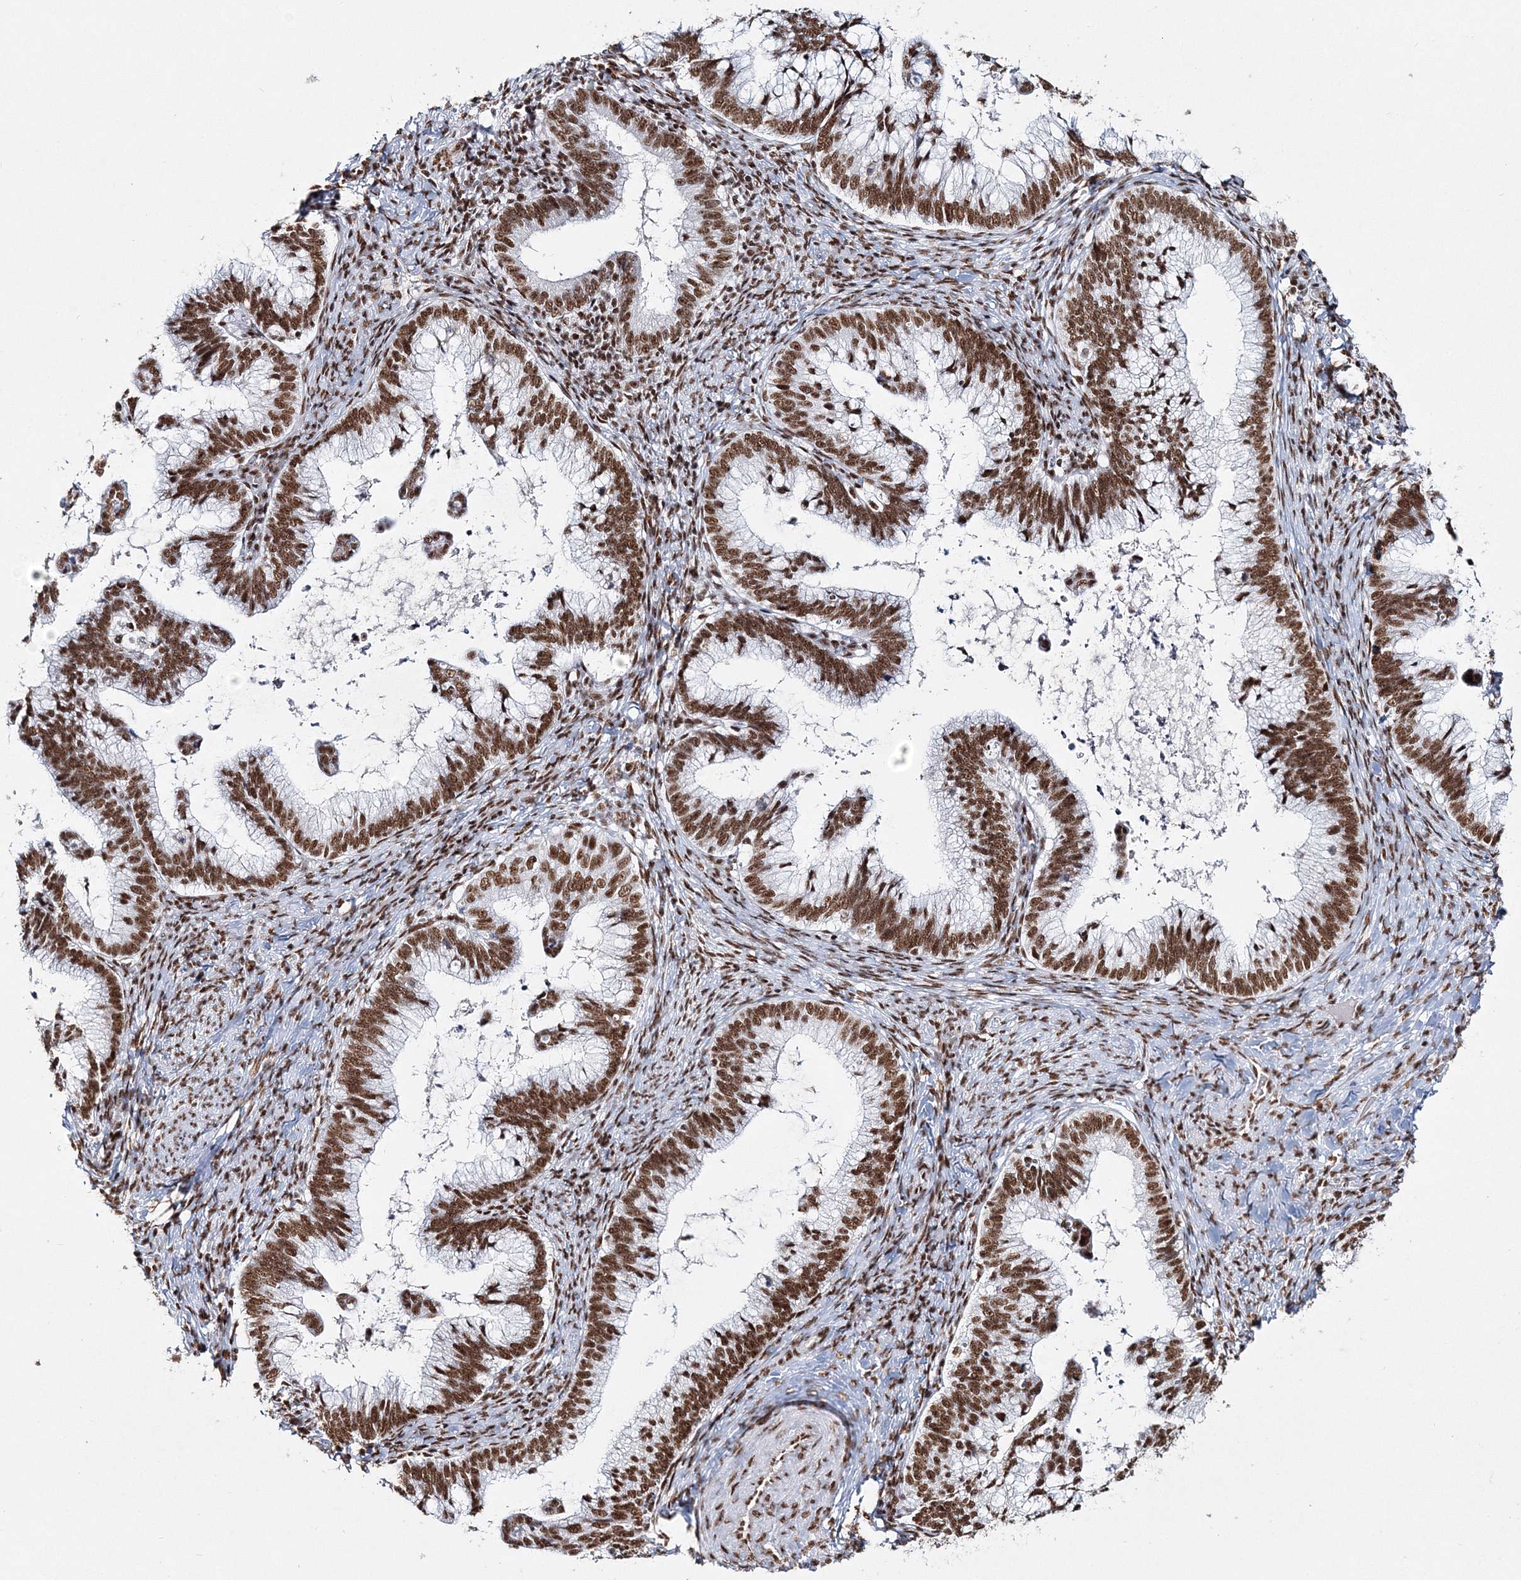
{"staining": {"intensity": "strong", "quantity": ">75%", "location": "nuclear"}, "tissue": "cervical cancer", "cell_type": "Tumor cells", "image_type": "cancer", "snomed": [{"axis": "morphology", "description": "Adenocarcinoma, NOS"}, {"axis": "topography", "description": "Cervix"}], "caption": "A brown stain highlights strong nuclear expression of a protein in human cervical cancer (adenocarcinoma) tumor cells.", "gene": "QRICH1", "patient": {"sex": "female", "age": 36}}